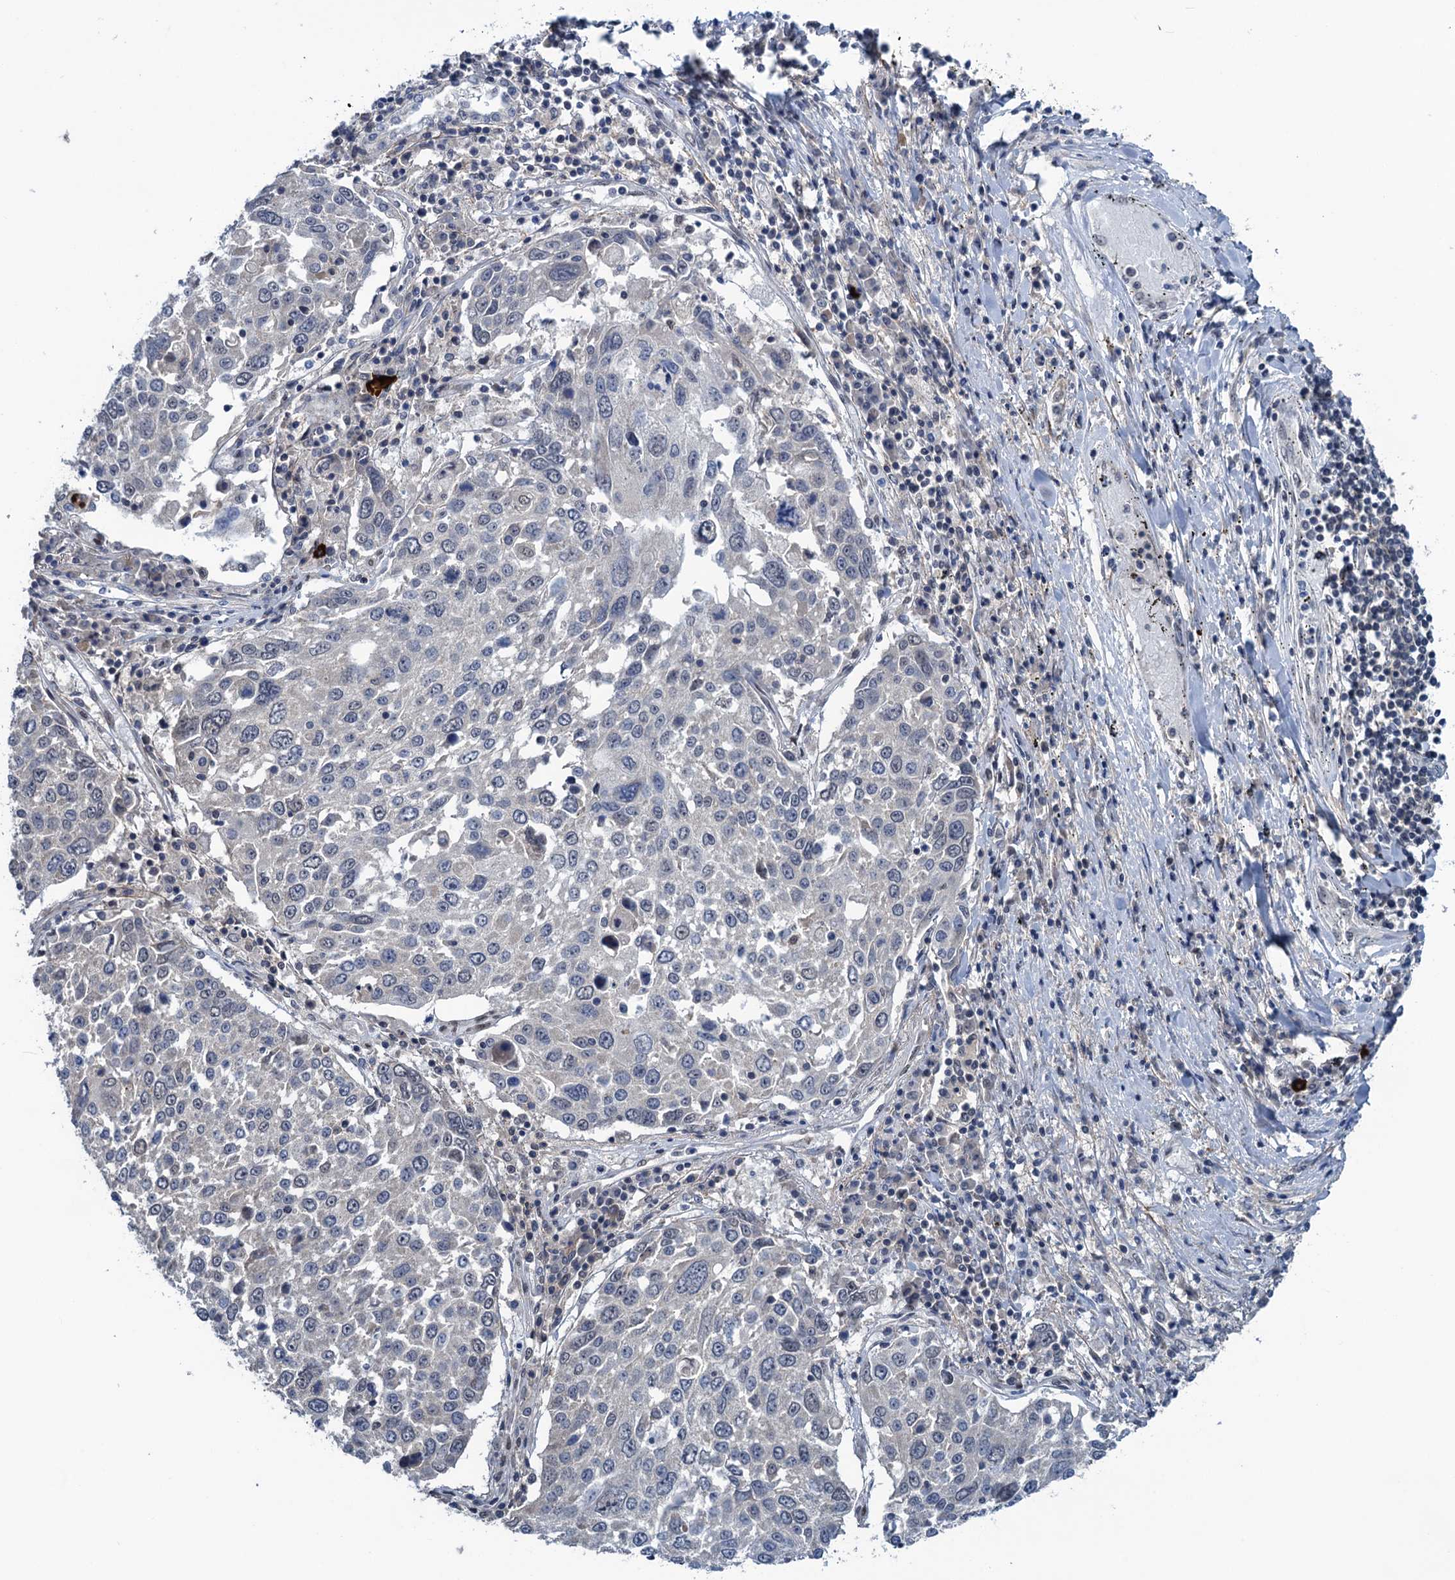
{"staining": {"intensity": "negative", "quantity": "none", "location": "none"}, "tissue": "lung cancer", "cell_type": "Tumor cells", "image_type": "cancer", "snomed": [{"axis": "morphology", "description": "Squamous cell carcinoma, NOS"}, {"axis": "topography", "description": "Lung"}], "caption": "Immunohistochemistry (IHC) image of neoplastic tissue: human squamous cell carcinoma (lung) stained with DAB (3,3'-diaminobenzidine) reveals no significant protein positivity in tumor cells.", "gene": "SAE1", "patient": {"sex": "male", "age": 65}}